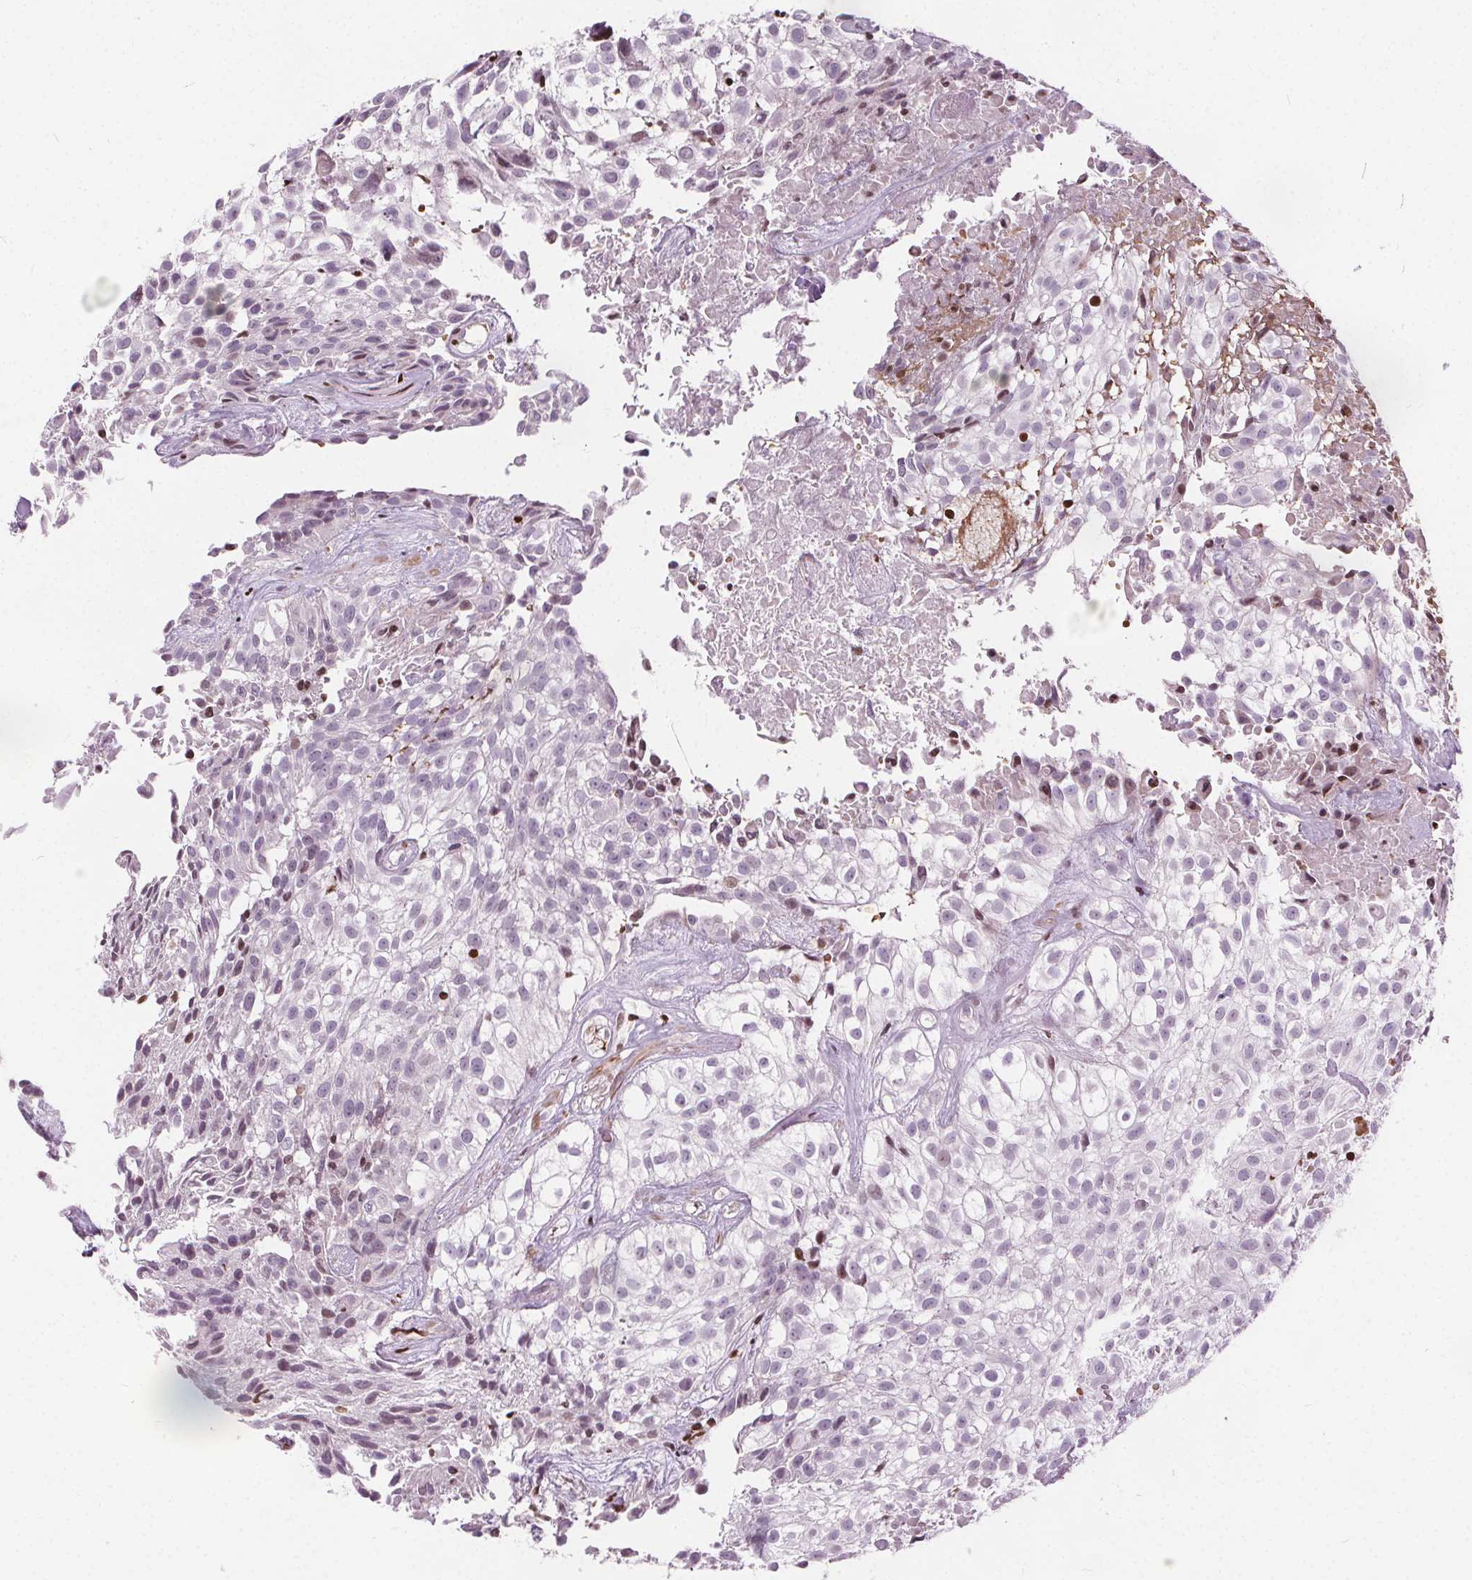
{"staining": {"intensity": "negative", "quantity": "none", "location": "none"}, "tissue": "urothelial cancer", "cell_type": "Tumor cells", "image_type": "cancer", "snomed": [{"axis": "morphology", "description": "Urothelial carcinoma, High grade"}, {"axis": "topography", "description": "Urinary bladder"}], "caption": "IHC of human urothelial cancer reveals no positivity in tumor cells.", "gene": "ISLR2", "patient": {"sex": "male", "age": 56}}